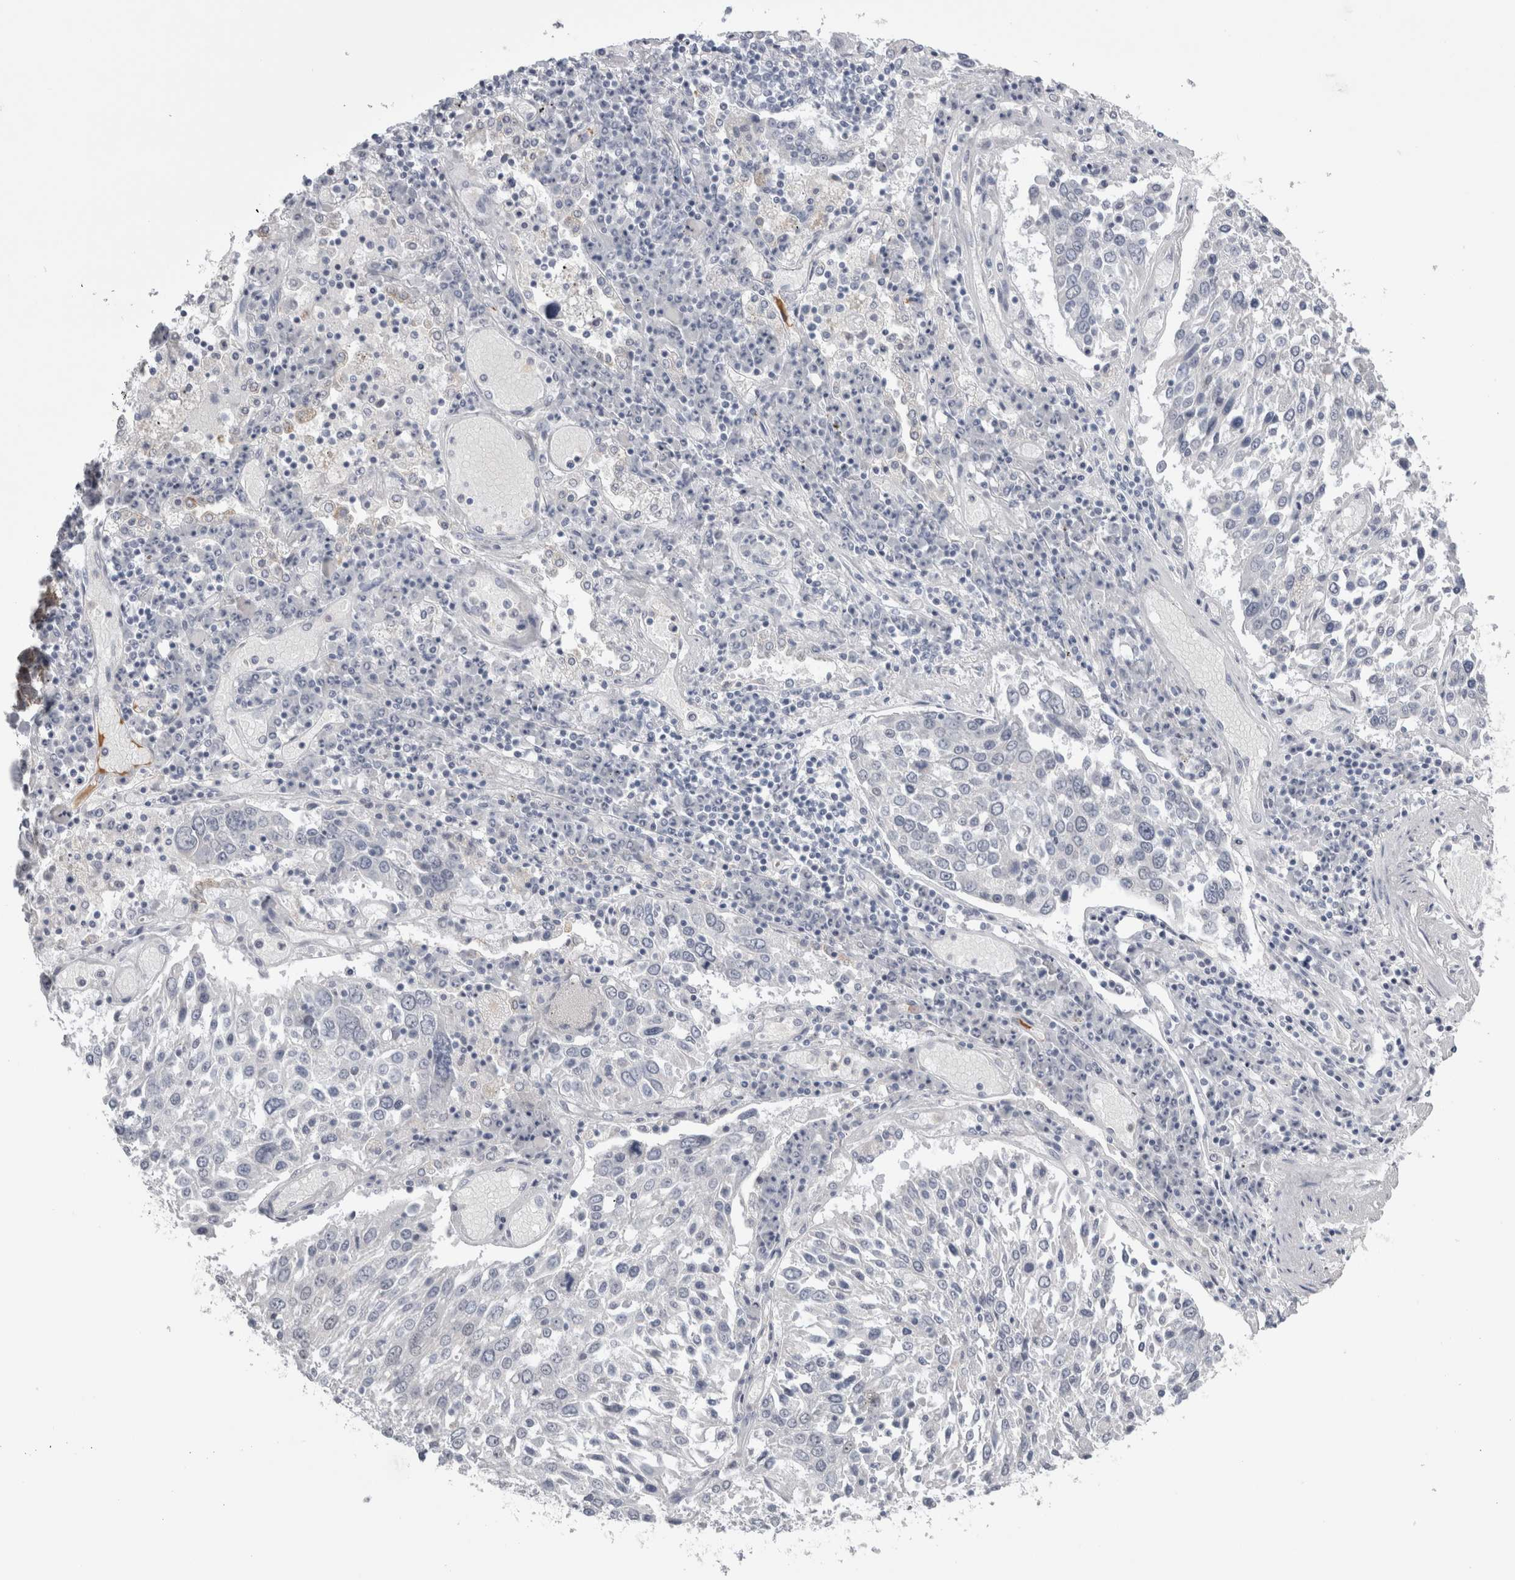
{"staining": {"intensity": "negative", "quantity": "none", "location": "none"}, "tissue": "lung cancer", "cell_type": "Tumor cells", "image_type": "cancer", "snomed": [{"axis": "morphology", "description": "Squamous cell carcinoma, NOS"}, {"axis": "topography", "description": "Lung"}], "caption": "High power microscopy photomicrograph of an IHC image of lung cancer (squamous cell carcinoma), revealing no significant expression in tumor cells.", "gene": "PLIN1", "patient": {"sex": "male", "age": 65}}